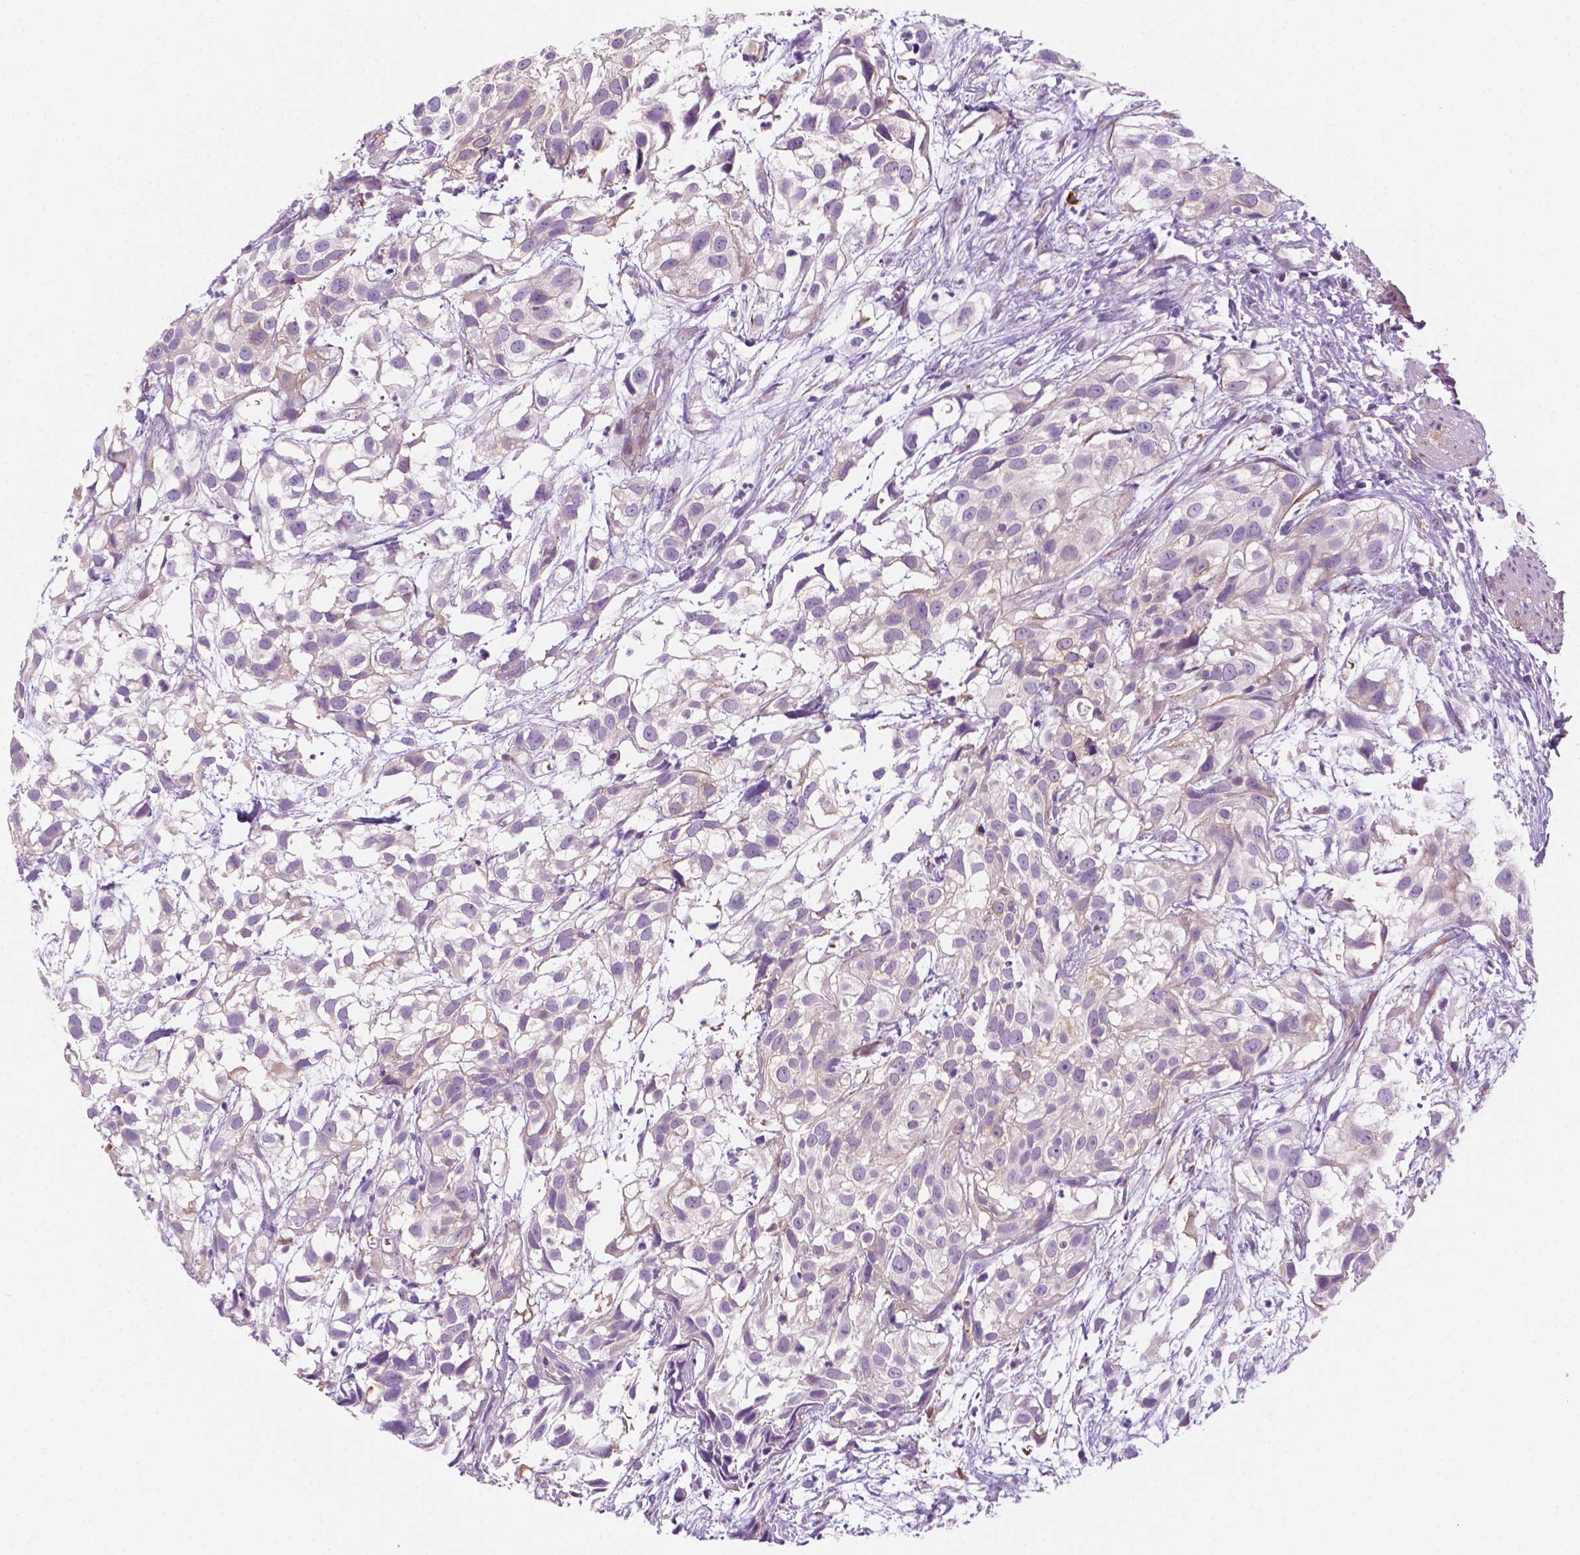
{"staining": {"intensity": "negative", "quantity": "none", "location": "none"}, "tissue": "urothelial cancer", "cell_type": "Tumor cells", "image_type": "cancer", "snomed": [{"axis": "morphology", "description": "Urothelial carcinoma, High grade"}, {"axis": "topography", "description": "Urinary bladder"}], "caption": "An IHC image of urothelial cancer is shown. There is no staining in tumor cells of urothelial cancer.", "gene": "EPPK1", "patient": {"sex": "male", "age": 56}}